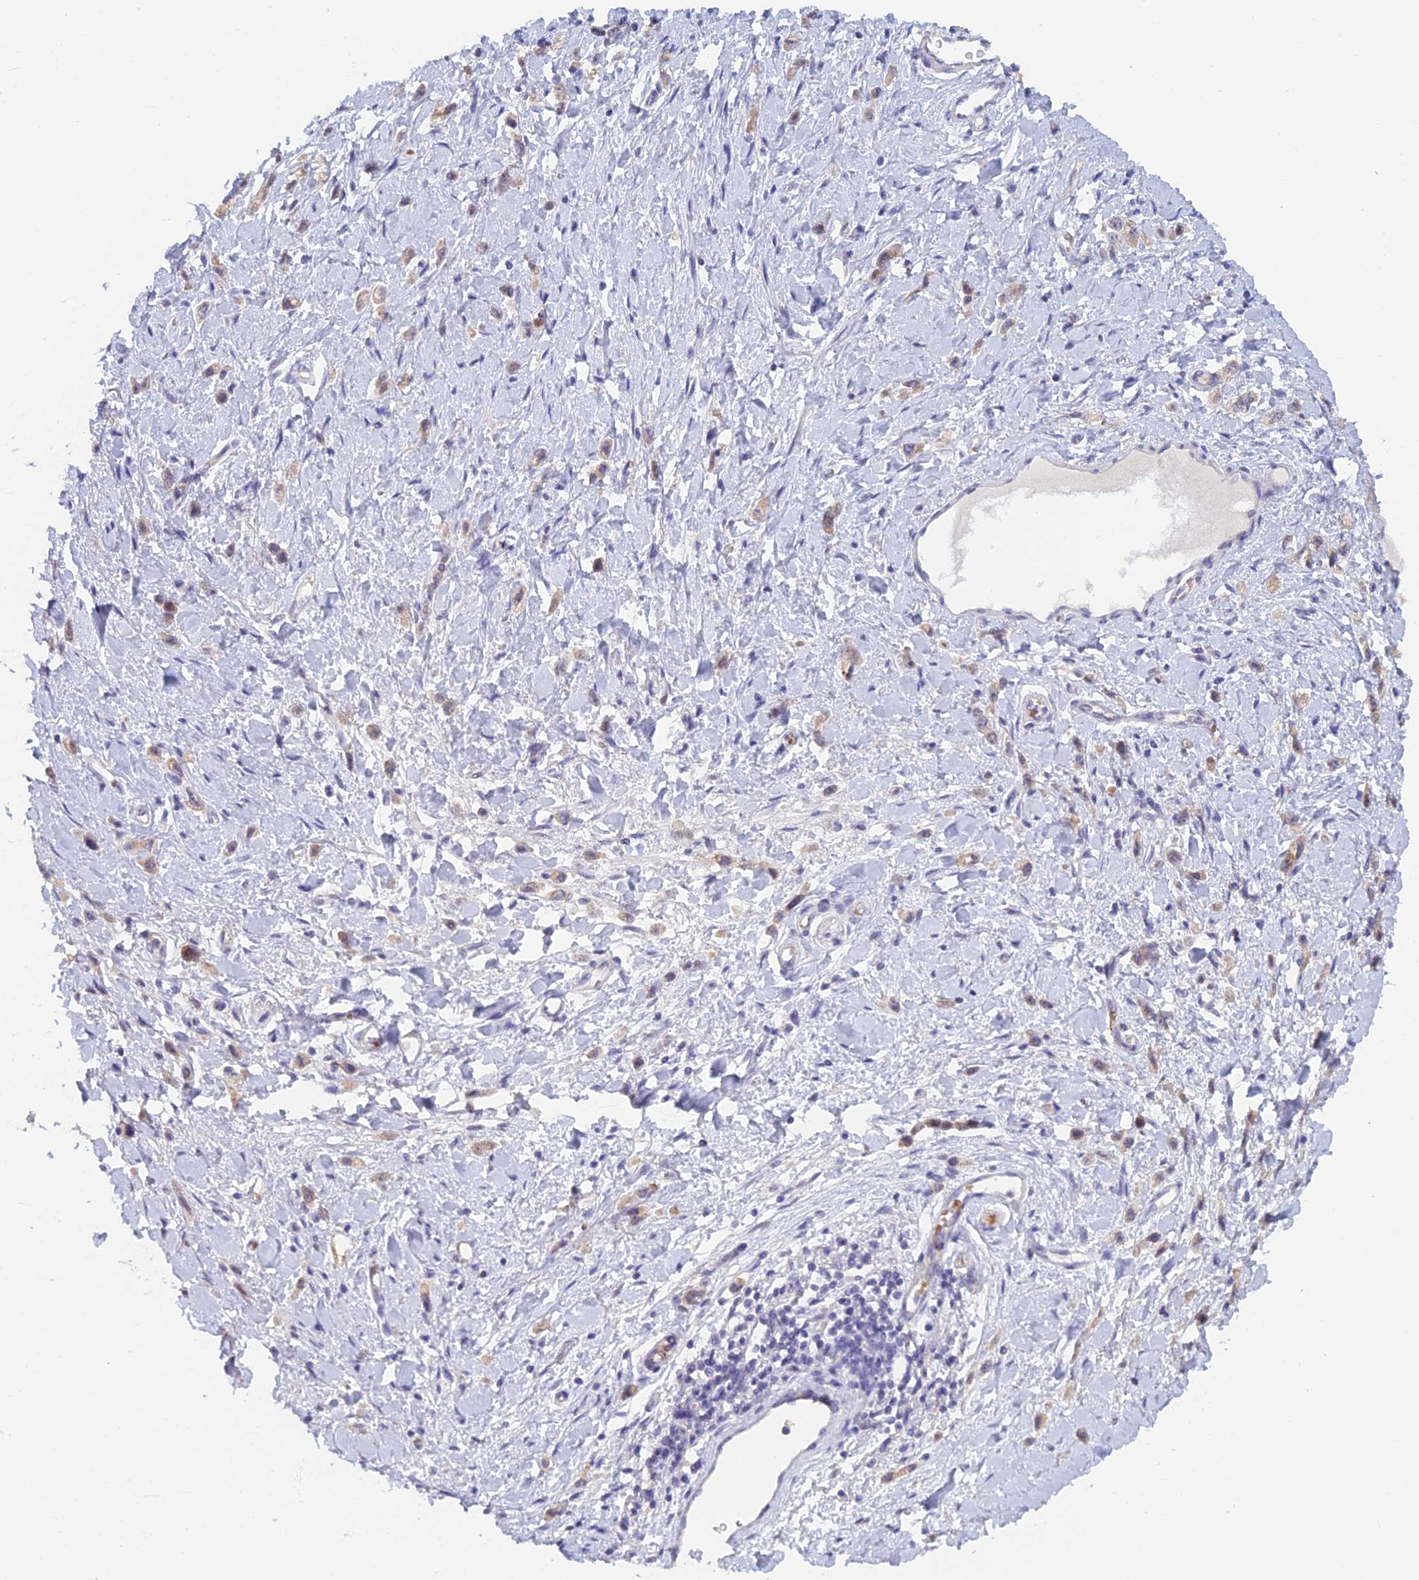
{"staining": {"intensity": "weak", "quantity": ">75%", "location": "cytoplasmic/membranous"}, "tissue": "stomach cancer", "cell_type": "Tumor cells", "image_type": "cancer", "snomed": [{"axis": "morphology", "description": "Adenocarcinoma, NOS"}, {"axis": "topography", "description": "Stomach"}], "caption": "About >75% of tumor cells in adenocarcinoma (stomach) display weak cytoplasmic/membranous protein expression as visualized by brown immunohistochemical staining.", "gene": "GIPC1", "patient": {"sex": "female", "age": 65}}